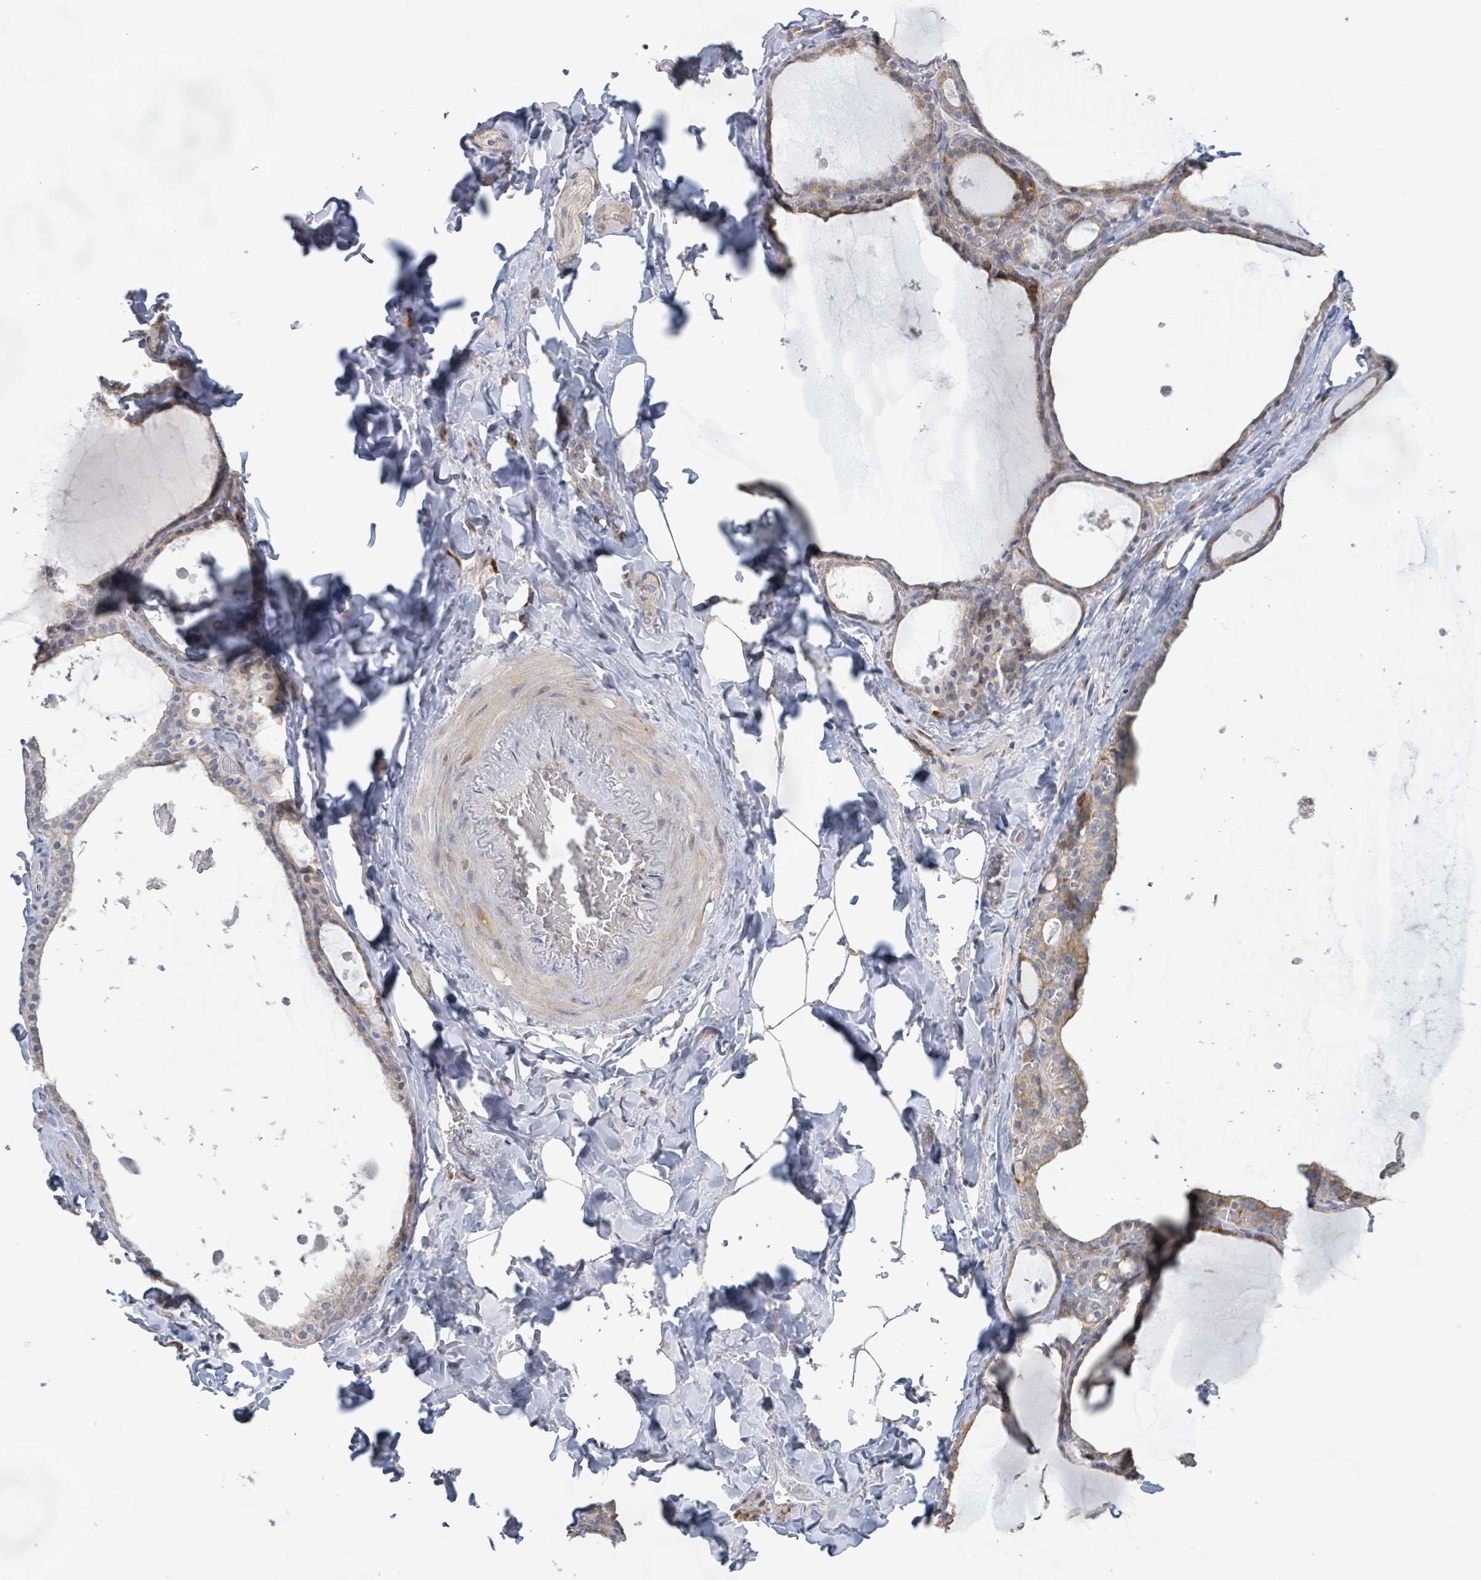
{"staining": {"intensity": "weak", "quantity": "25%-75%", "location": "cytoplasmic/membranous"}, "tissue": "thyroid gland", "cell_type": "Glandular cells", "image_type": "normal", "snomed": [{"axis": "morphology", "description": "Normal tissue, NOS"}, {"axis": "topography", "description": "Thyroid gland"}], "caption": "Thyroid gland stained for a protein (brown) shows weak cytoplasmic/membranous positive expression in approximately 25%-75% of glandular cells.", "gene": "KCNS2", "patient": {"sex": "male", "age": 56}}